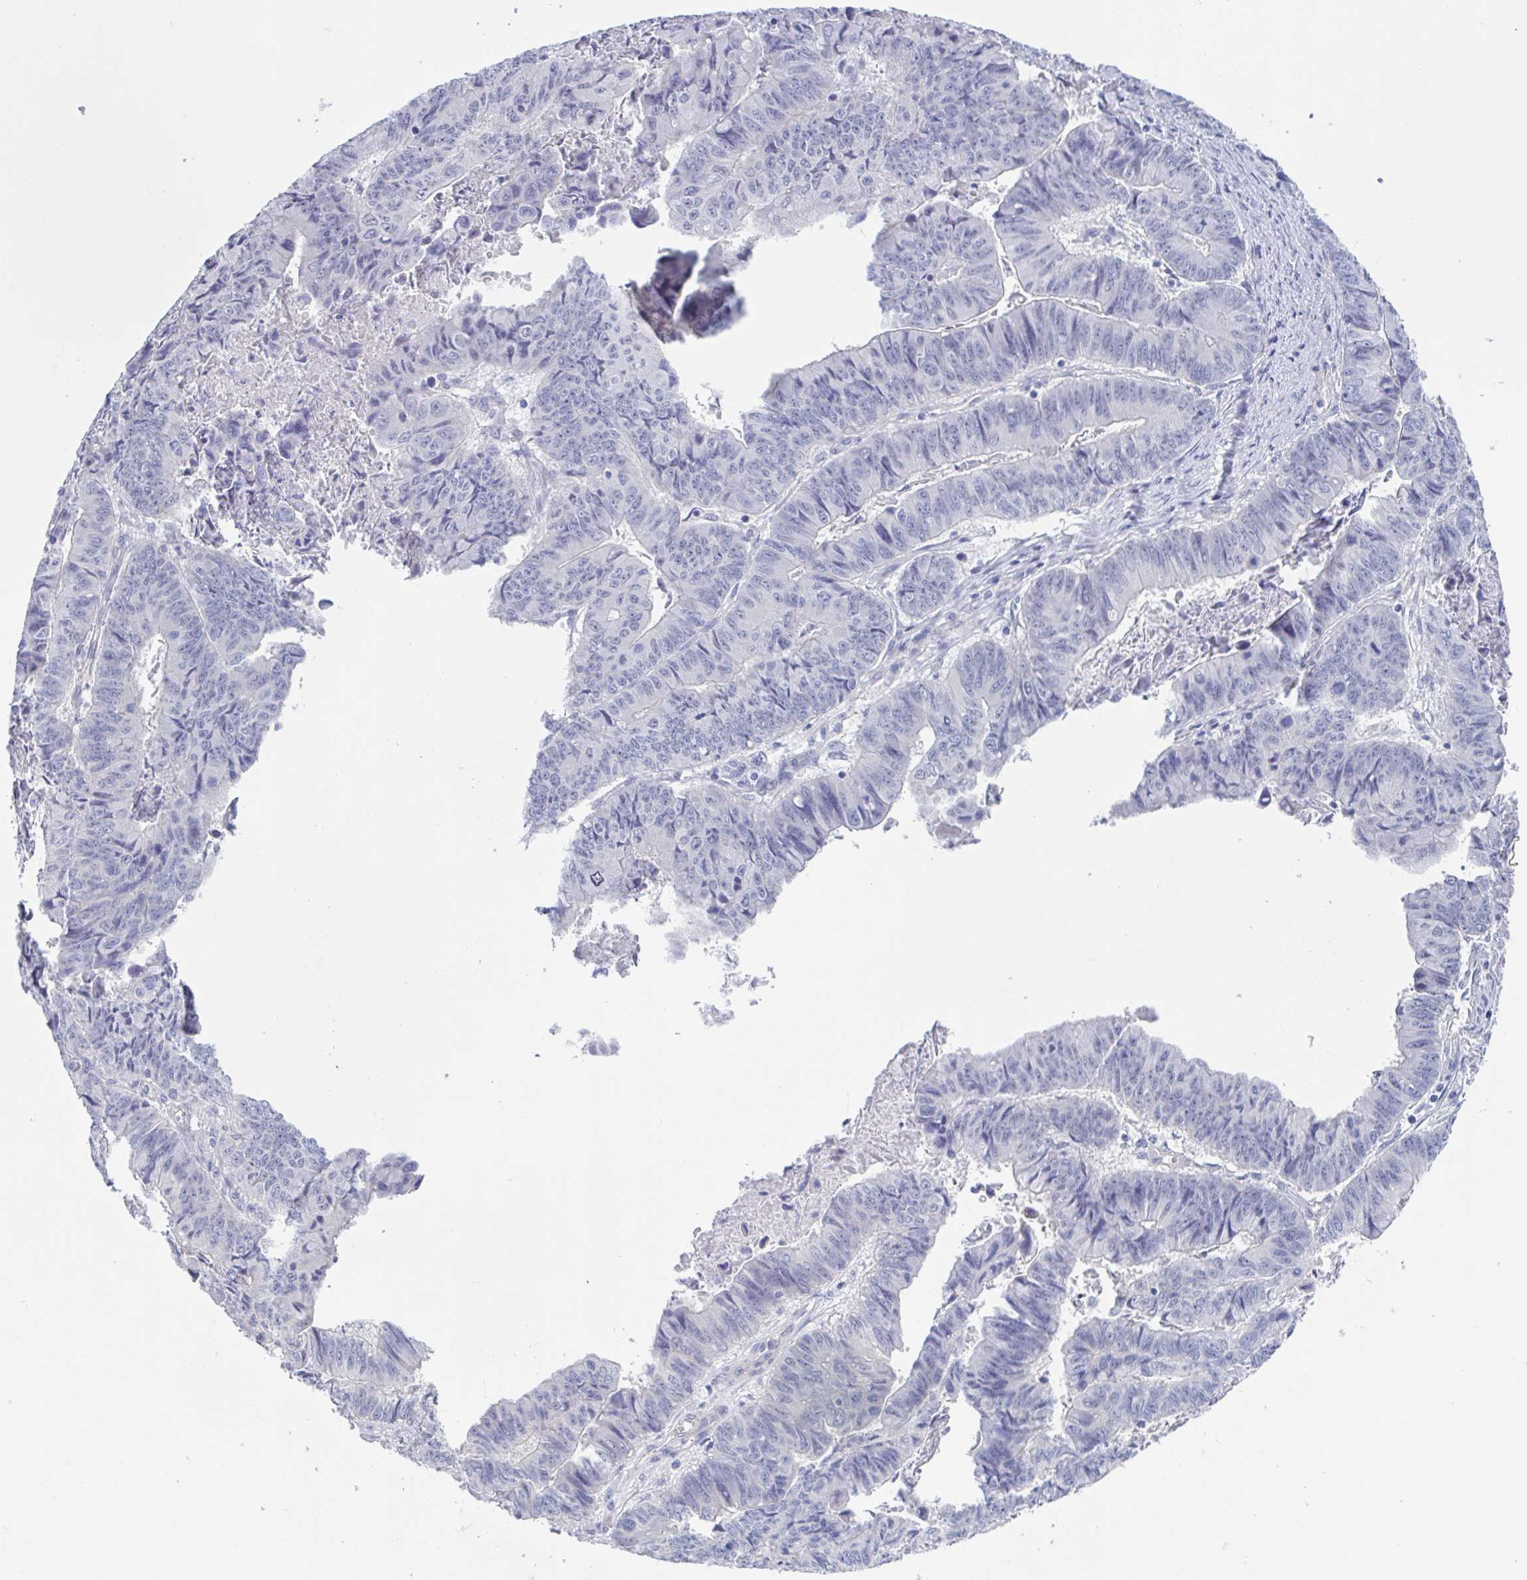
{"staining": {"intensity": "negative", "quantity": "none", "location": "none"}, "tissue": "stomach cancer", "cell_type": "Tumor cells", "image_type": "cancer", "snomed": [{"axis": "morphology", "description": "Adenocarcinoma, NOS"}, {"axis": "topography", "description": "Stomach, lower"}], "caption": "Tumor cells show no significant protein positivity in stomach adenocarcinoma.", "gene": "TEX12", "patient": {"sex": "male", "age": 77}}